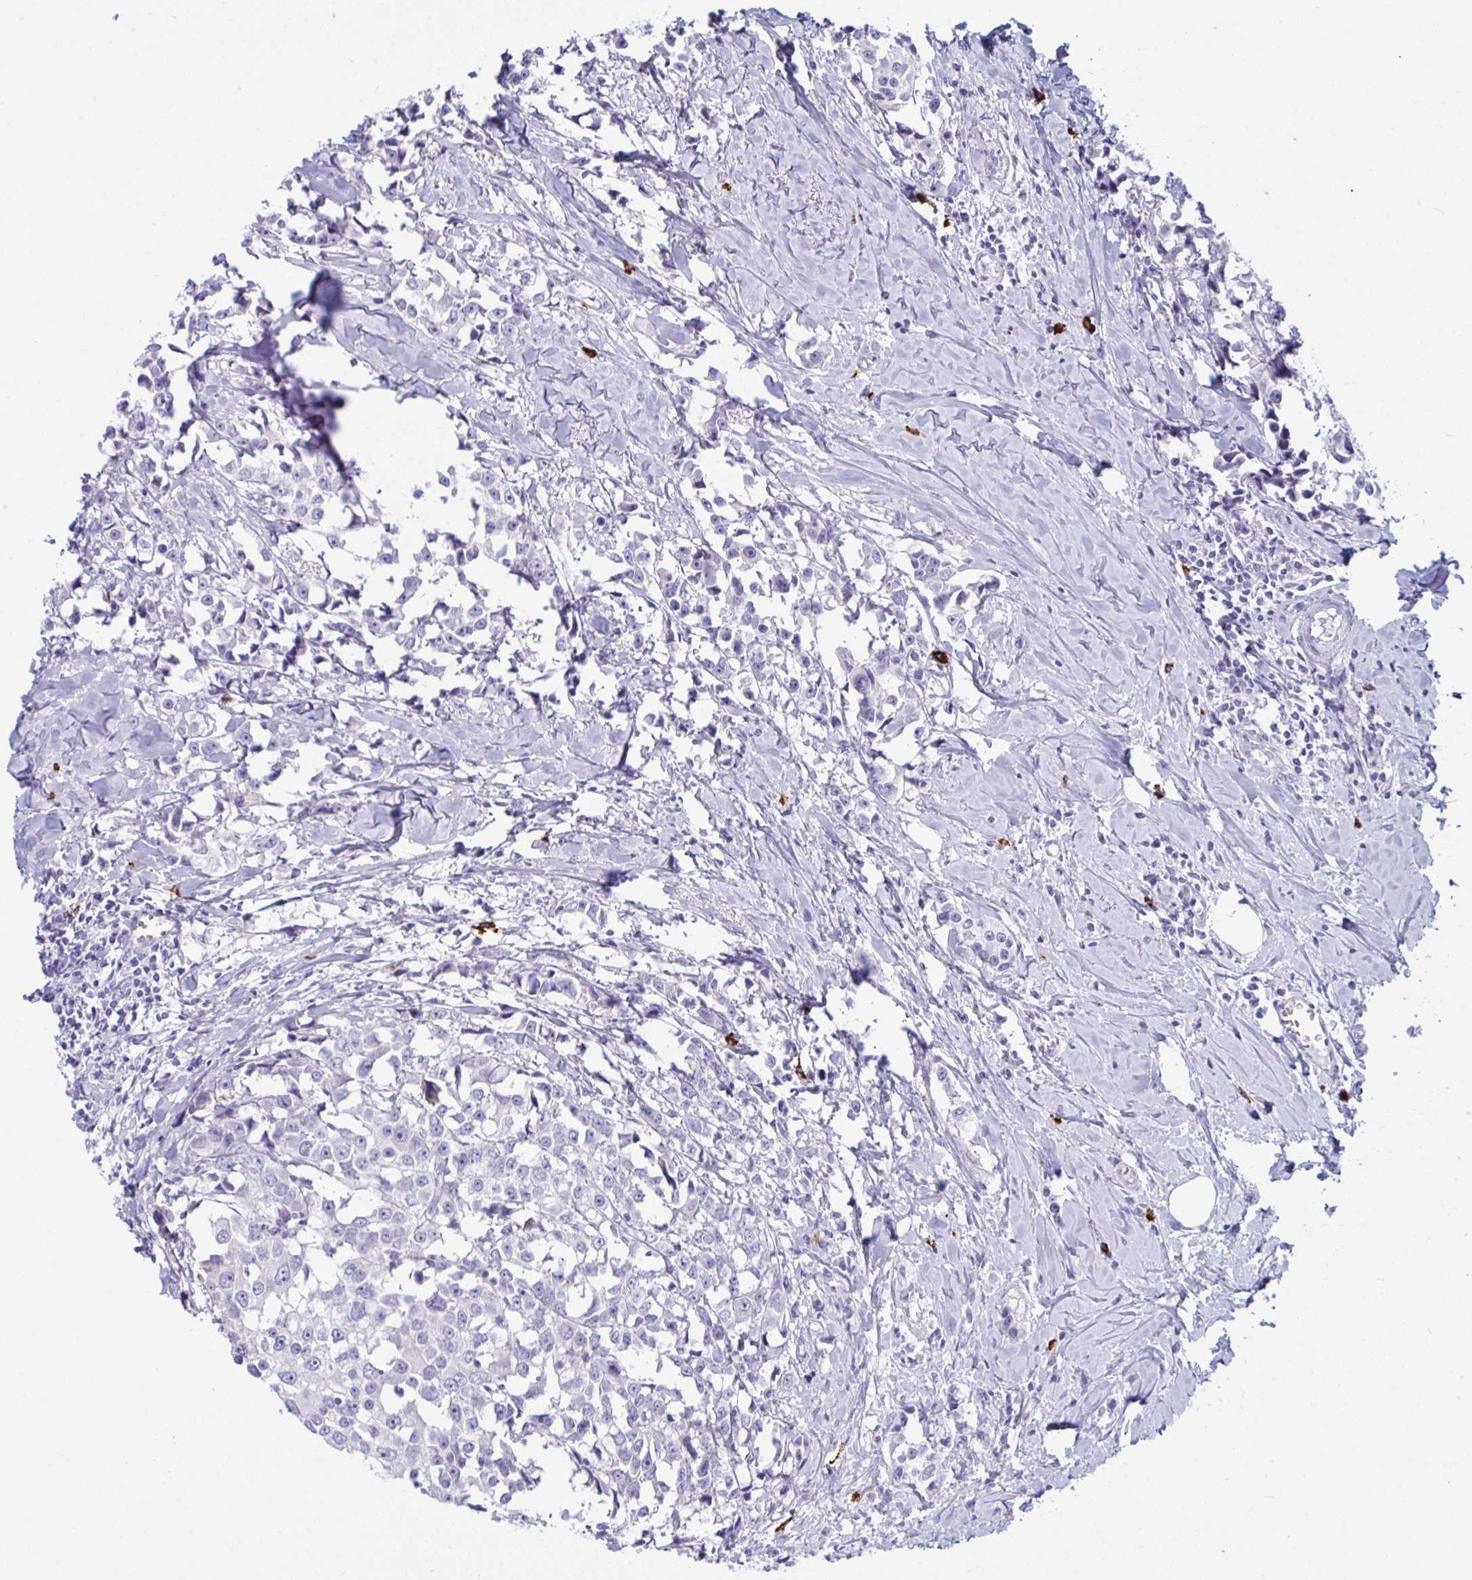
{"staining": {"intensity": "negative", "quantity": "none", "location": "none"}, "tissue": "breast cancer", "cell_type": "Tumor cells", "image_type": "cancer", "snomed": [{"axis": "morphology", "description": "Duct carcinoma"}, {"axis": "topography", "description": "Breast"}], "caption": "There is no significant staining in tumor cells of breast intraductal carcinoma.", "gene": "ZNF684", "patient": {"sex": "female", "age": 80}}